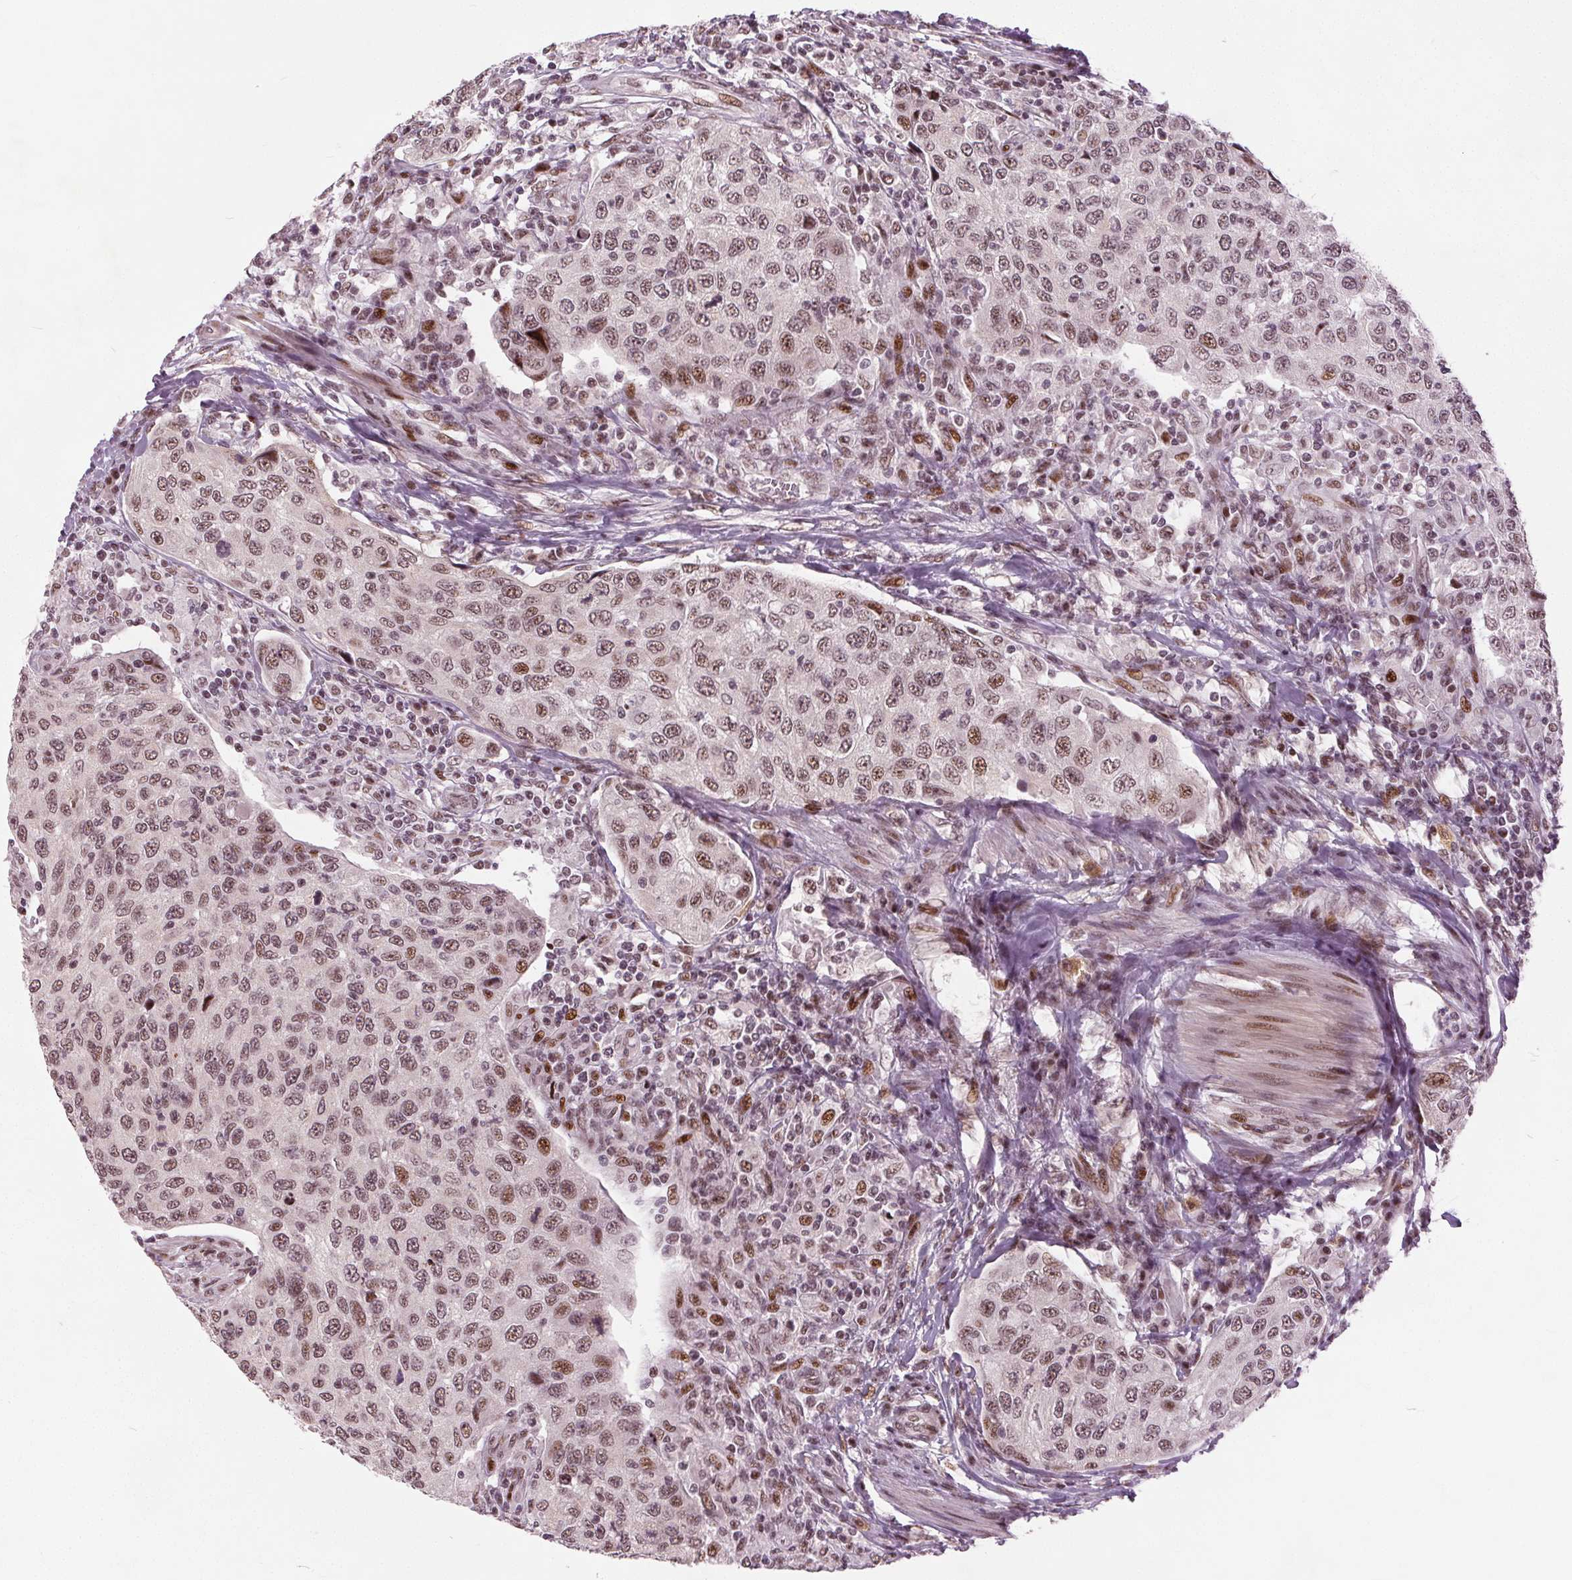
{"staining": {"intensity": "moderate", "quantity": ">75%", "location": "nuclear"}, "tissue": "urothelial cancer", "cell_type": "Tumor cells", "image_type": "cancer", "snomed": [{"axis": "morphology", "description": "Urothelial carcinoma, High grade"}, {"axis": "topography", "description": "Urinary bladder"}], "caption": "Protein expression analysis of high-grade urothelial carcinoma reveals moderate nuclear staining in approximately >75% of tumor cells.", "gene": "TTC34", "patient": {"sex": "female", "age": 78}}